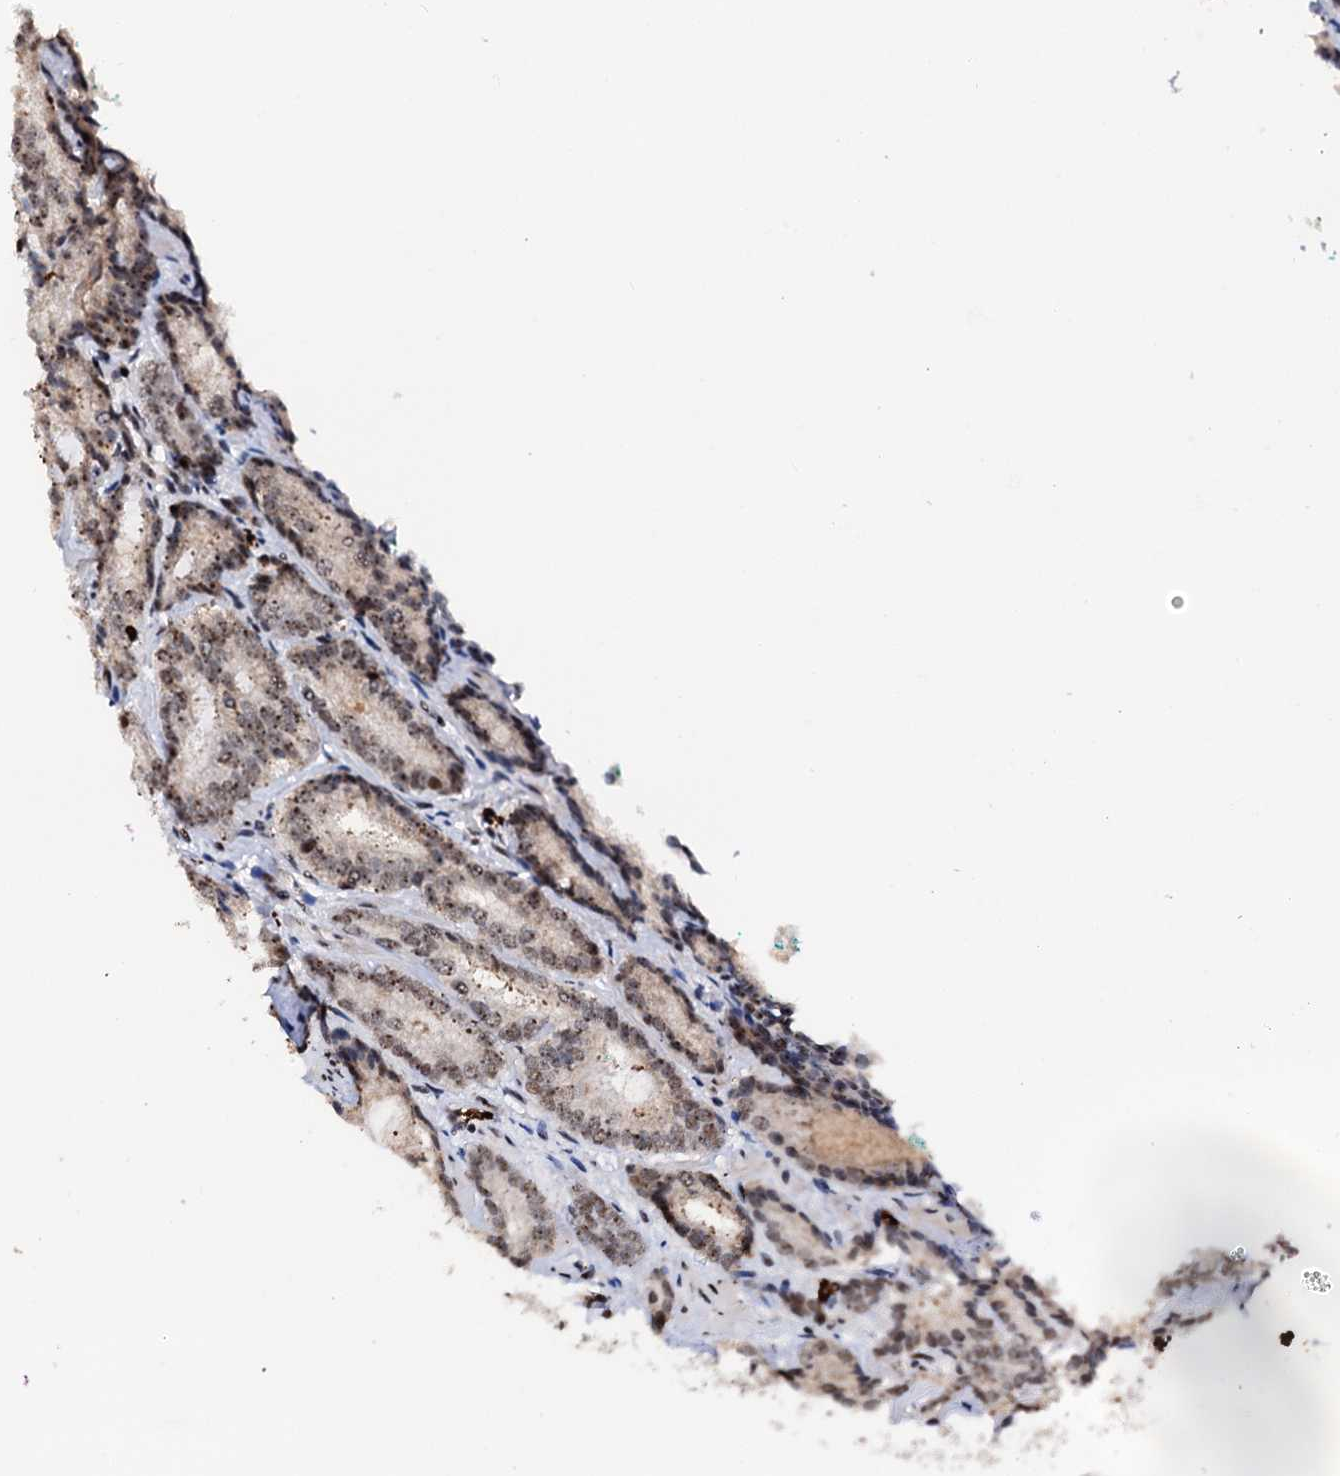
{"staining": {"intensity": "moderate", "quantity": ">75%", "location": "nuclear"}, "tissue": "prostate cancer", "cell_type": "Tumor cells", "image_type": "cancer", "snomed": [{"axis": "morphology", "description": "Adenocarcinoma, High grade"}, {"axis": "topography", "description": "Prostate"}], "caption": "Moderate nuclear expression for a protein is present in approximately >75% of tumor cells of prostate adenocarcinoma (high-grade) using immunohistochemistry (IHC).", "gene": "NEUROG3", "patient": {"sex": "male", "age": 63}}